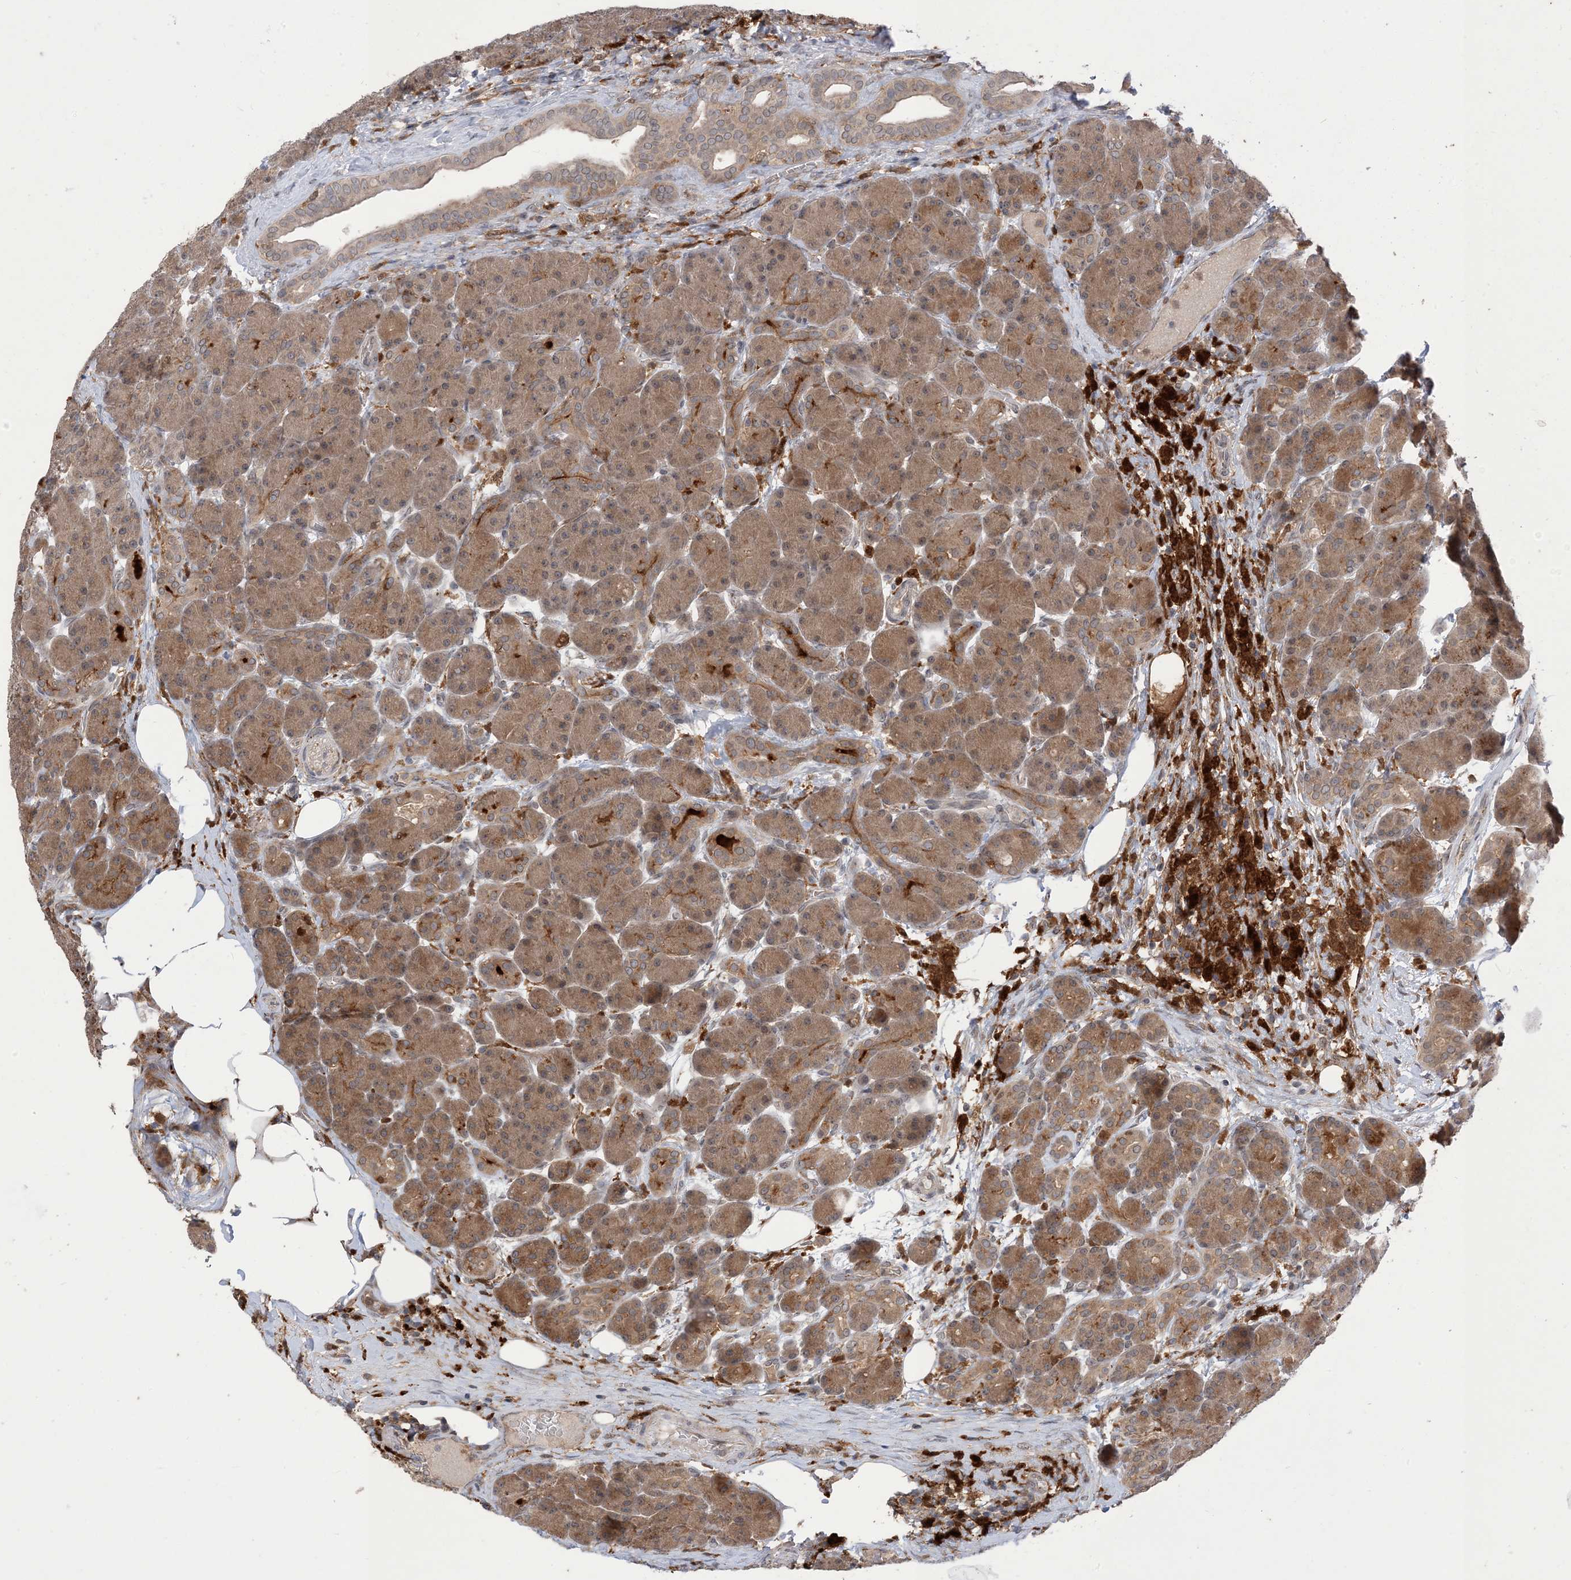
{"staining": {"intensity": "moderate", "quantity": ">75%", "location": "cytoplasmic/membranous"}, "tissue": "pancreas", "cell_type": "Exocrine glandular cells", "image_type": "normal", "snomed": [{"axis": "morphology", "description": "Normal tissue, NOS"}, {"axis": "topography", "description": "Pancreas"}], "caption": "Normal pancreas shows moderate cytoplasmic/membranous positivity in about >75% of exocrine glandular cells The staining was performed using DAB to visualize the protein expression in brown, while the nuclei were stained in blue with hematoxylin (Magnification: 20x)..", "gene": "NAGK", "patient": {"sex": "male", "age": 63}}